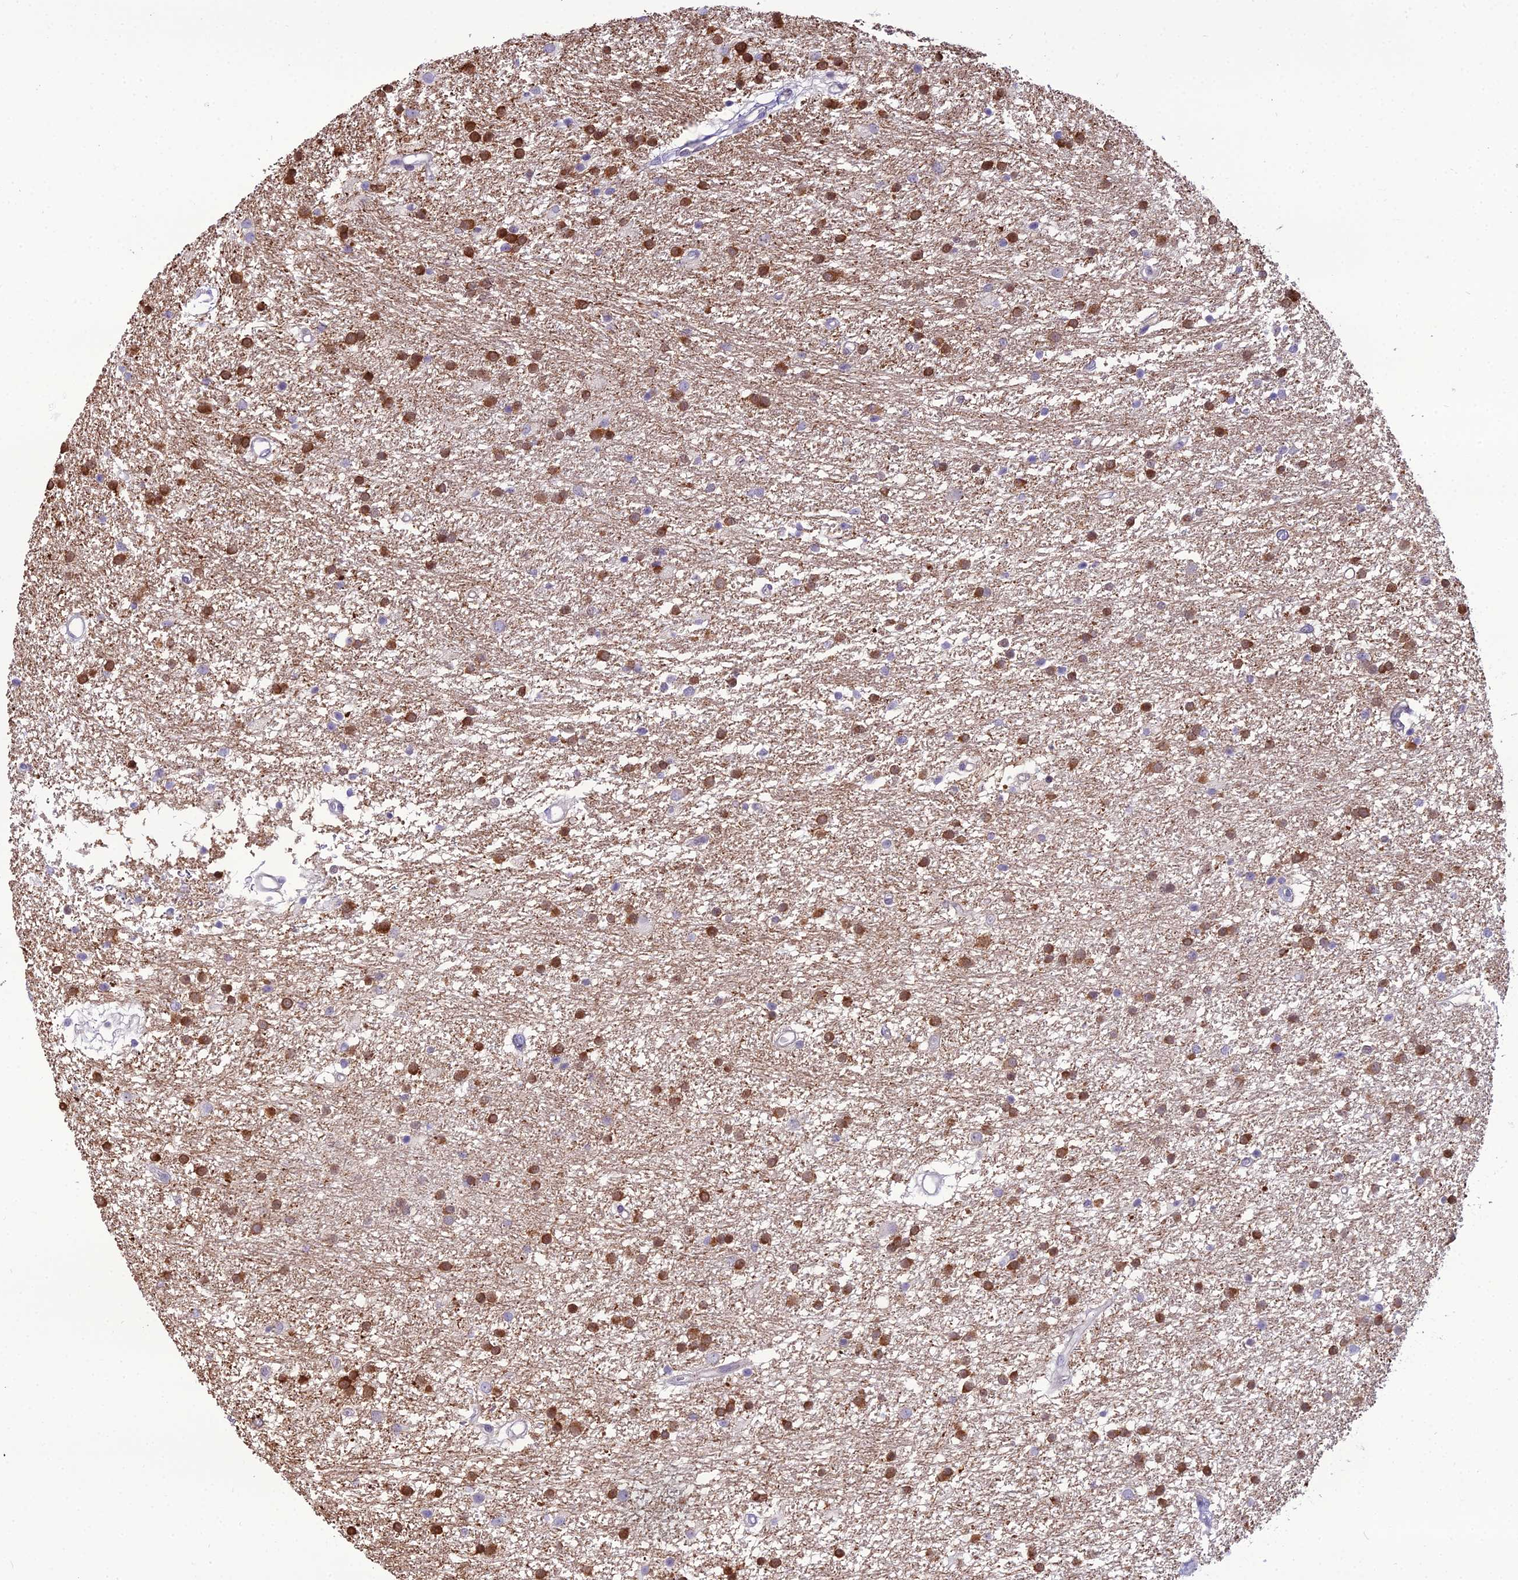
{"staining": {"intensity": "strong", "quantity": ">75%", "location": "cytoplasmic/membranous"}, "tissue": "glioma", "cell_type": "Tumor cells", "image_type": "cancer", "snomed": [{"axis": "morphology", "description": "Glioma, malignant, High grade"}, {"axis": "topography", "description": "Brain"}], "caption": "Immunohistochemical staining of malignant glioma (high-grade) exhibits strong cytoplasmic/membranous protein positivity in about >75% of tumor cells.", "gene": "MB21D2", "patient": {"sex": "male", "age": 77}}